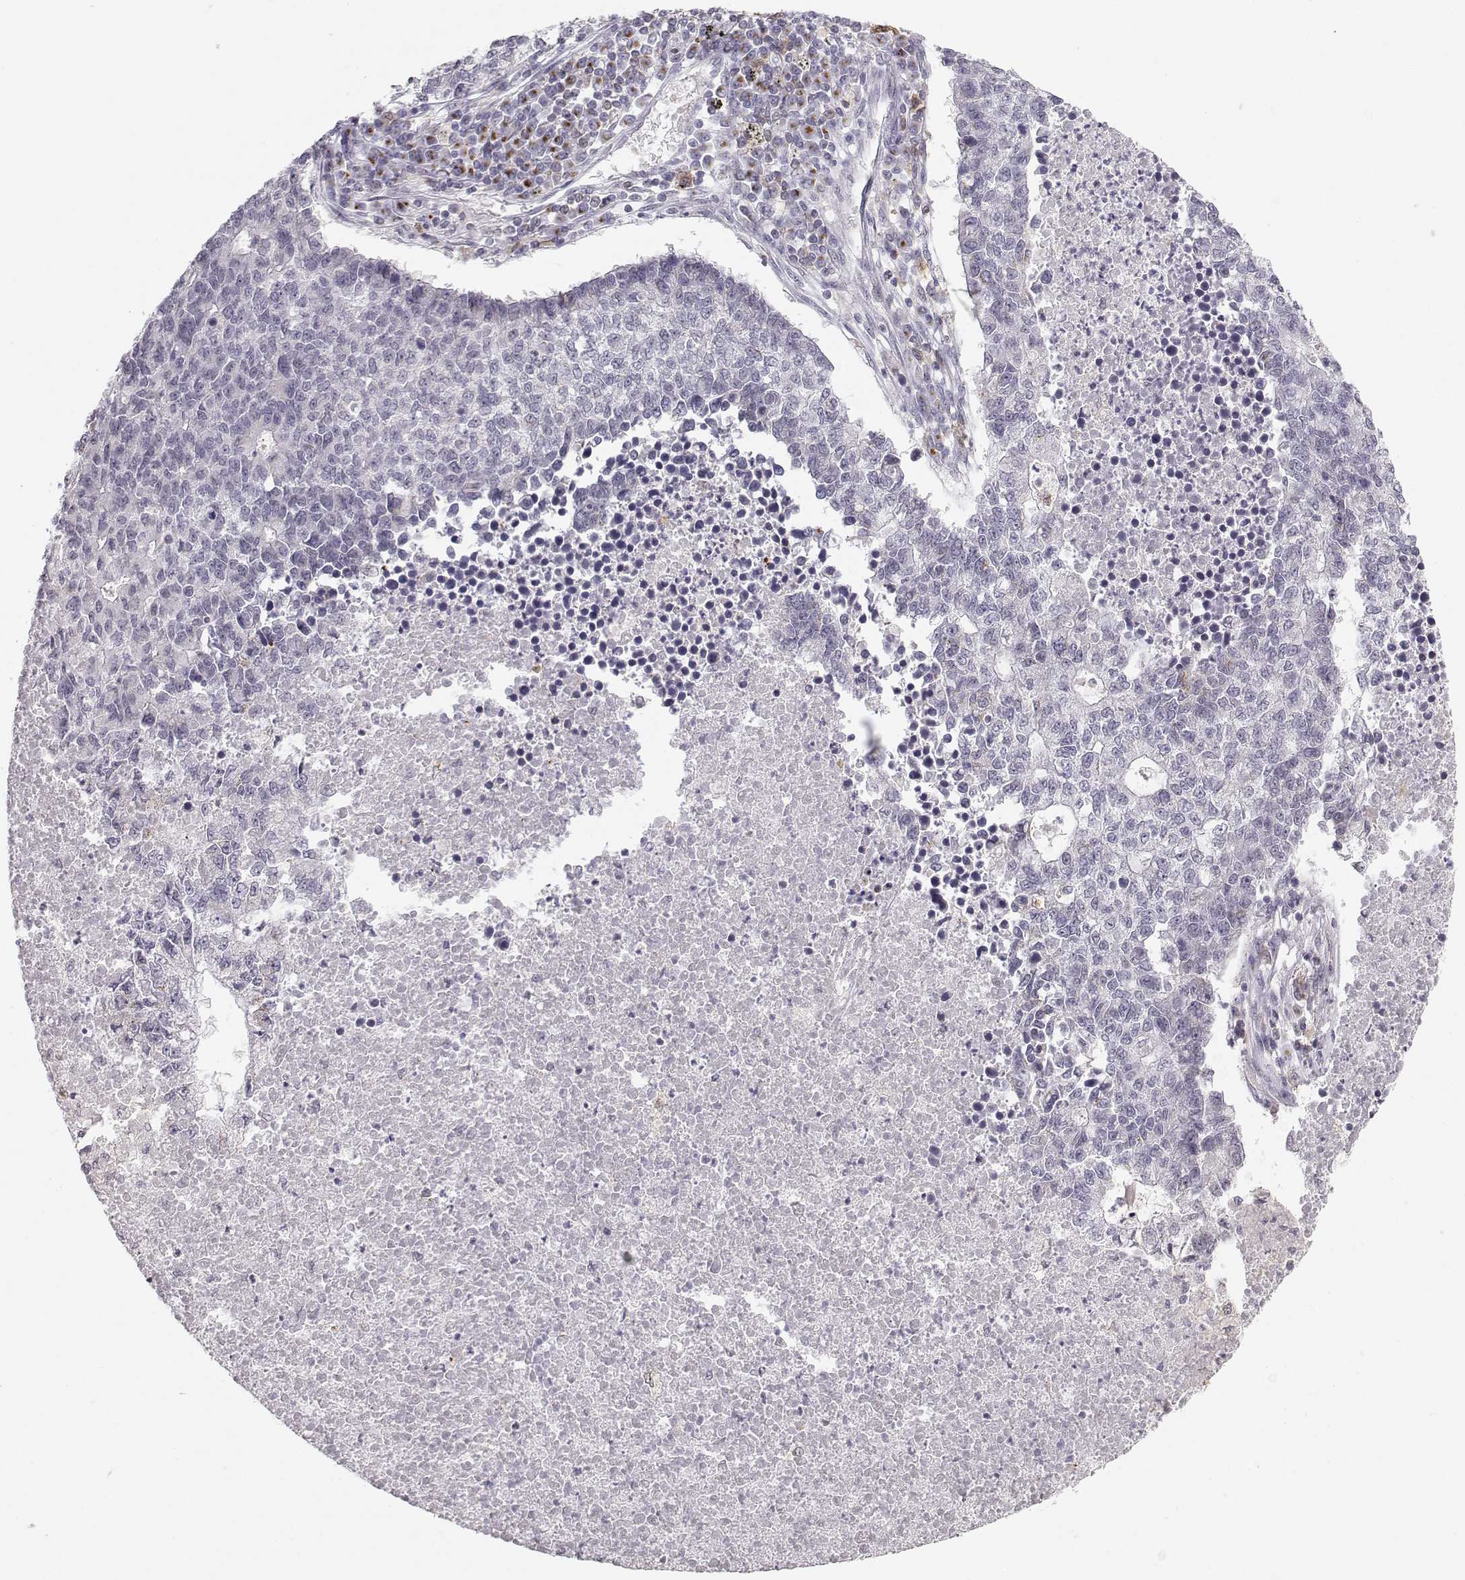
{"staining": {"intensity": "negative", "quantity": "none", "location": "none"}, "tissue": "lung cancer", "cell_type": "Tumor cells", "image_type": "cancer", "snomed": [{"axis": "morphology", "description": "Adenocarcinoma, NOS"}, {"axis": "topography", "description": "Lung"}], "caption": "Immunohistochemical staining of lung adenocarcinoma demonstrates no significant staining in tumor cells.", "gene": "HTR7", "patient": {"sex": "male", "age": 57}}